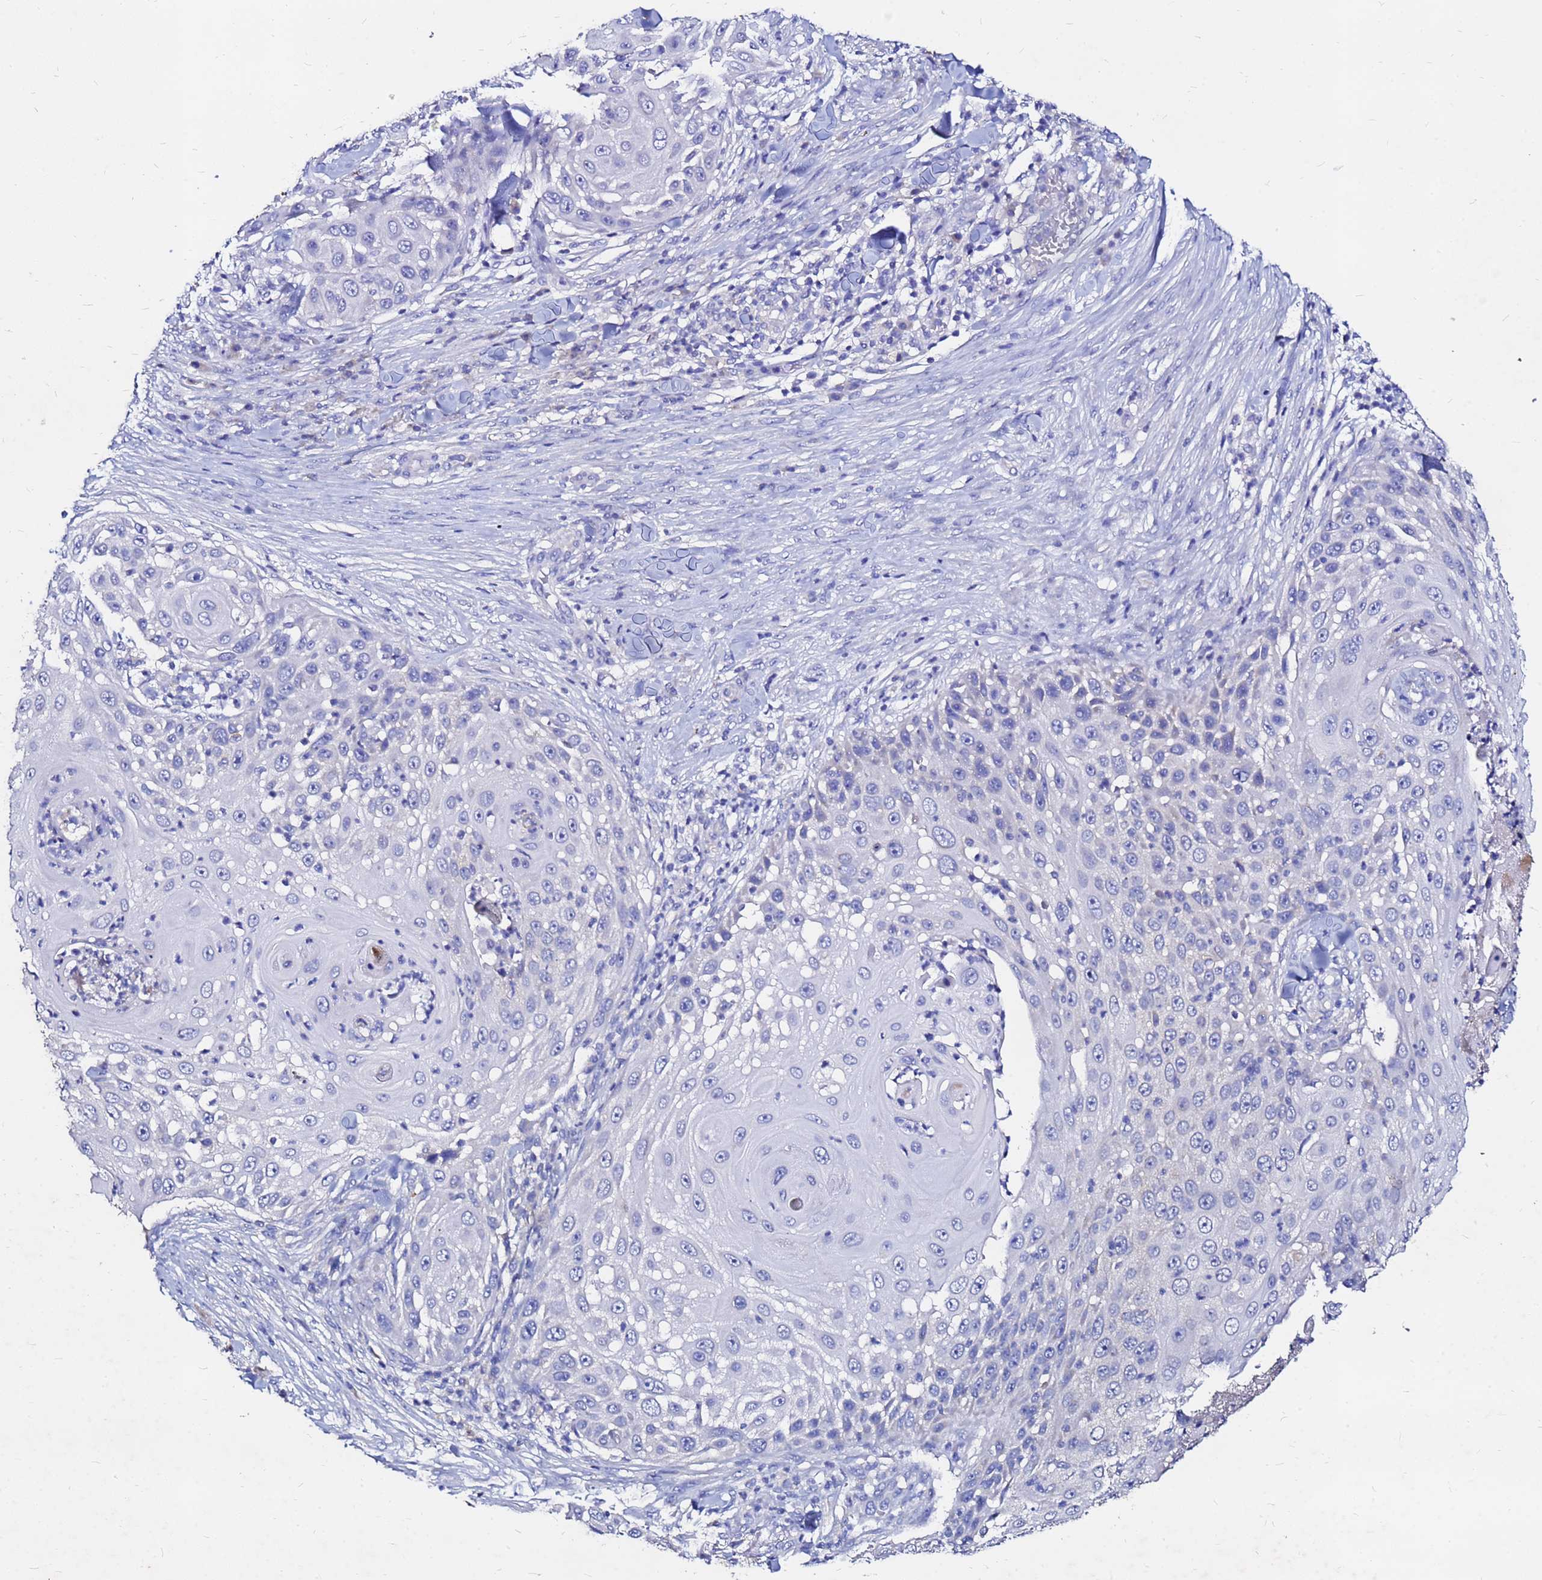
{"staining": {"intensity": "negative", "quantity": "none", "location": "none"}, "tissue": "skin cancer", "cell_type": "Tumor cells", "image_type": "cancer", "snomed": [{"axis": "morphology", "description": "Squamous cell carcinoma, NOS"}, {"axis": "topography", "description": "Skin"}], "caption": "Tumor cells show no significant positivity in skin cancer (squamous cell carcinoma). (Brightfield microscopy of DAB (3,3'-diaminobenzidine) immunohistochemistry (IHC) at high magnification).", "gene": "FAM183A", "patient": {"sex": "female", "age": 44}}